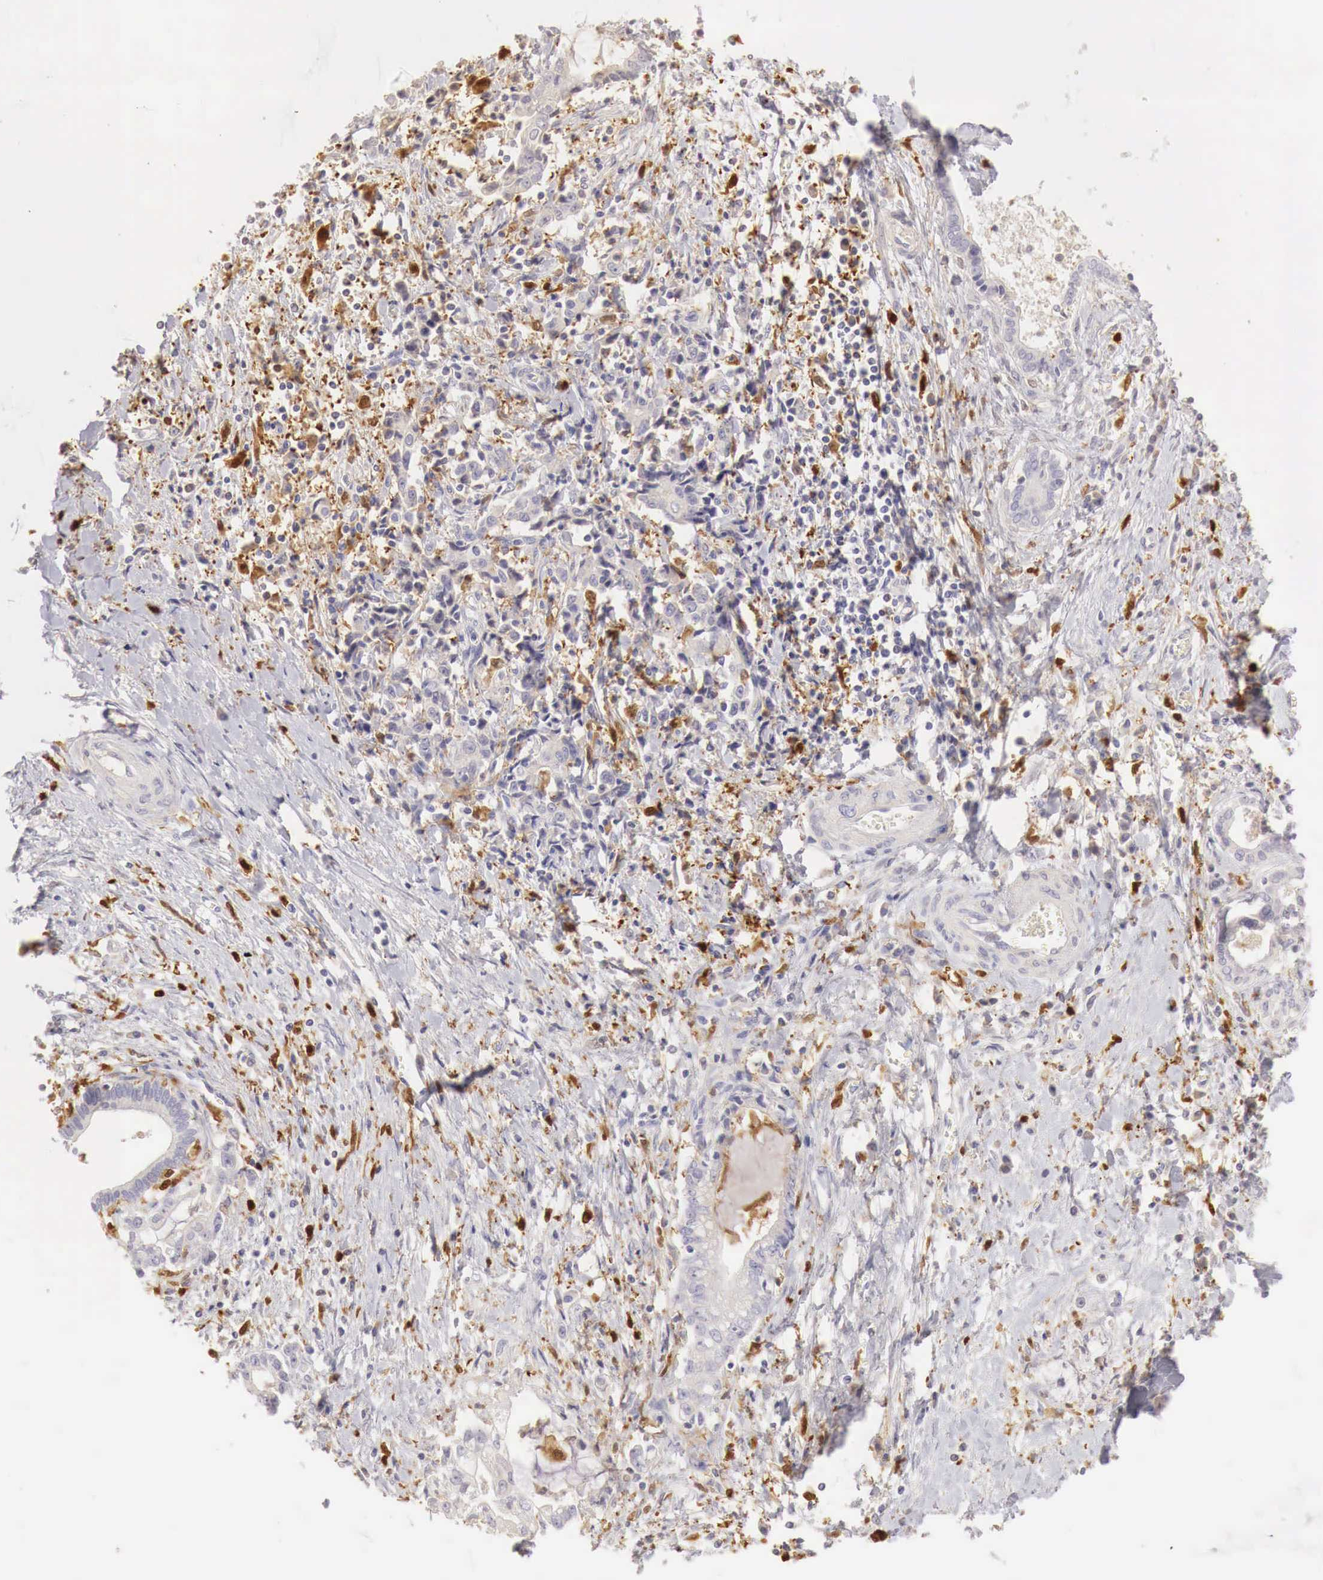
{"staining": {"intensity": "weak", "quantity": "<25%", "location": "cytoplasmic/membranous"}, "tissue": "liver cancer", "cell_type": "Tumor cells", "image_type": "cancer", "snomed": [{"axis": "morphology", "description": "Cholangiocarcinoma"}, {"axis": "topography", "description": "Liver"}], "caption": "A micrograph of human liver cholangiocarcinoma is negative for staining in tumor cells.", "gene": "RENBP", "patient": {"sex": "male", "age": 57}}